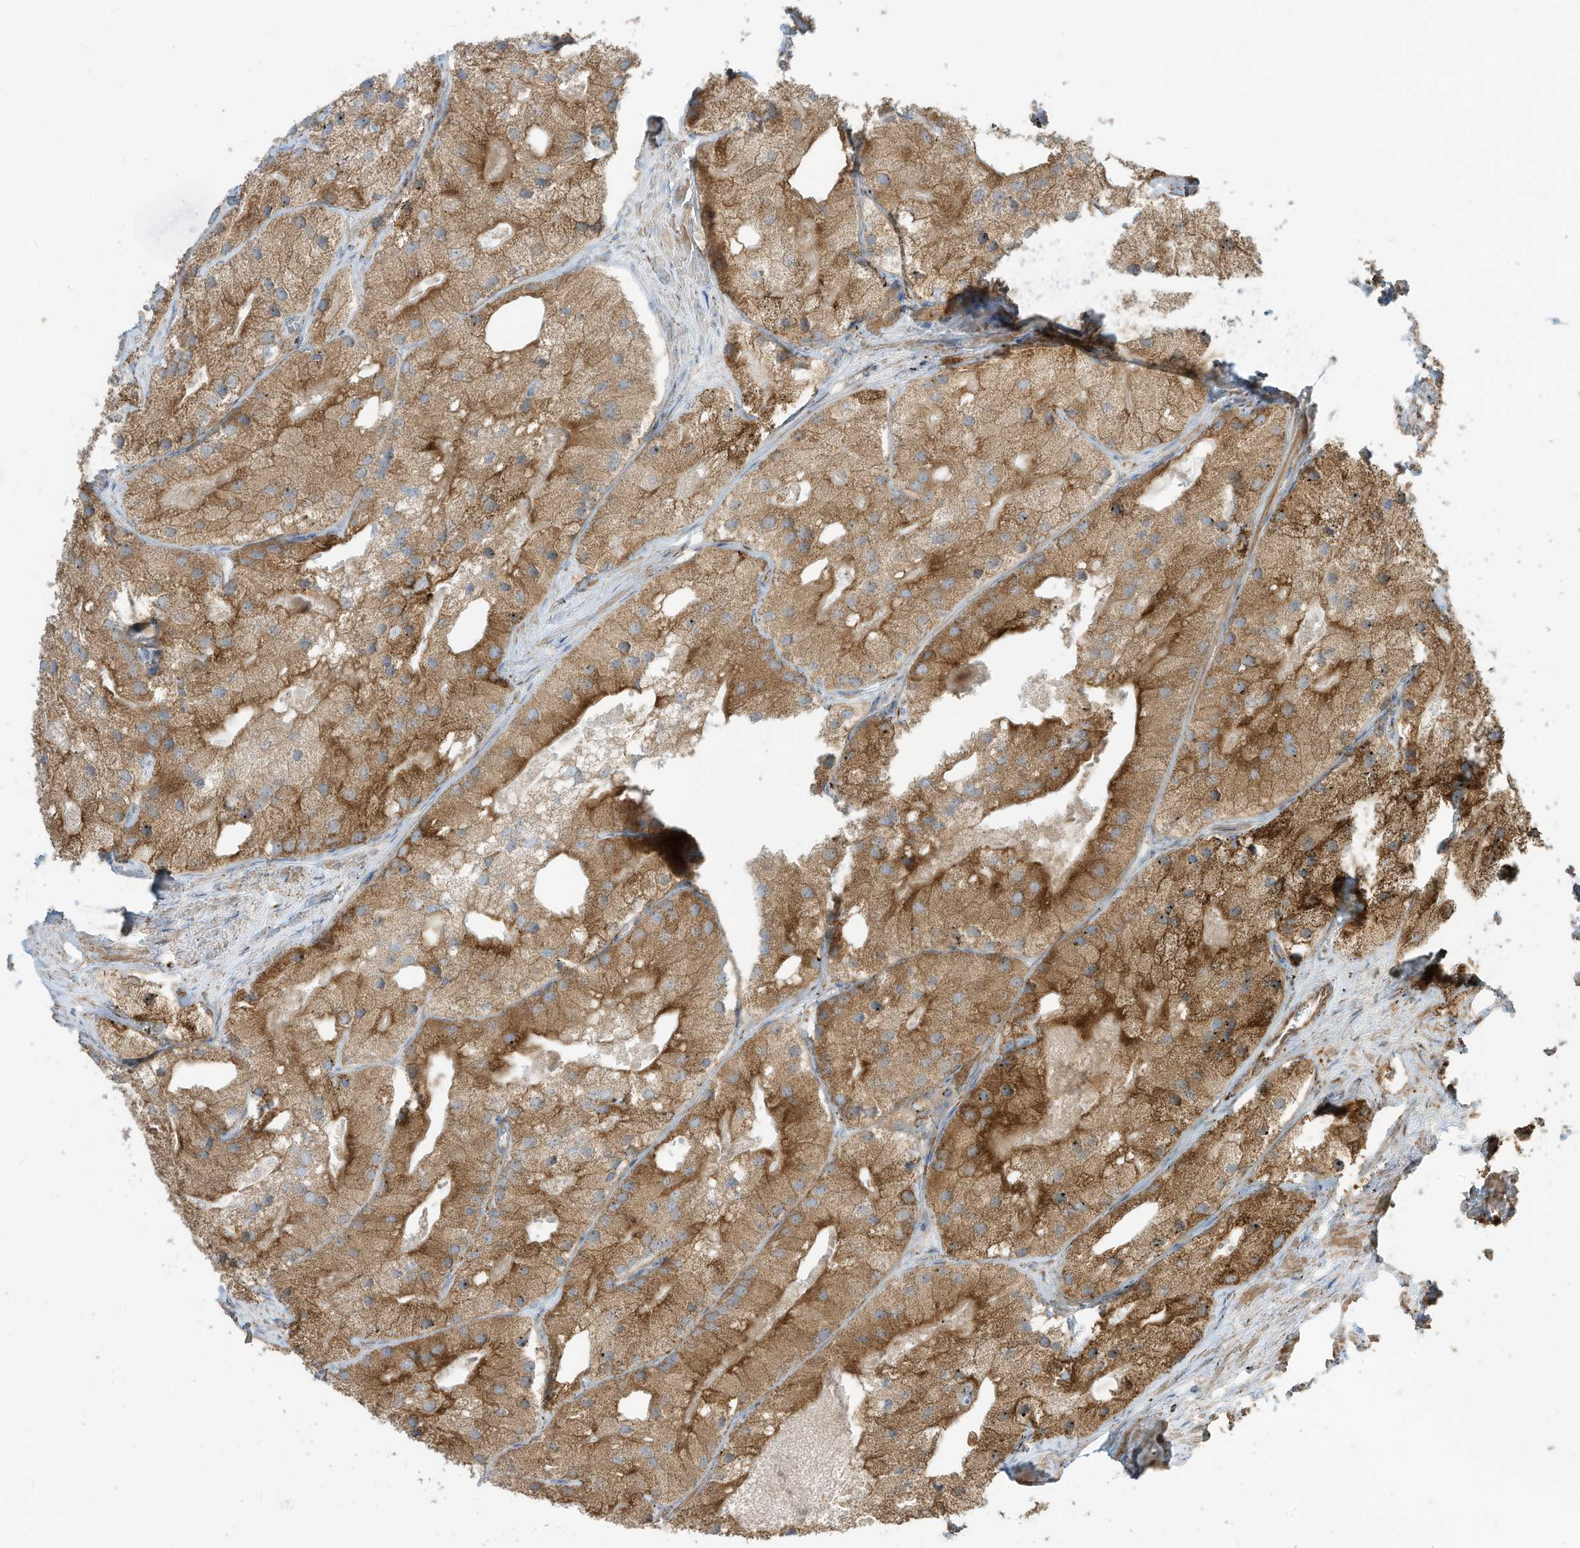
{"staining": {"intensity": "moderate", "quantity": ">75%", "location": "cytoplasmic/membranous"}, "tissue": "prostate cancer", "cell_type": "Tumor cells", "image_type": "cancer", "snomed": [{"axis": "morphology", "description": "Adenocarcinoma, Low grade"}, {"axis": "topography", "description": "Prostate"}], "caption": "High-magnification brightfield microscopy of prostate cancer stained with DAB (3,3'-diaminobenzidine) (brown) and counterstained with hematoxylin (blue). tumor cells exhibit moderate cytoplasmic/membranous staining is identified in approximately>75% of cells.", "gene": "TRNAU1AP", "patient": {"sex": "male", "age": 69}}